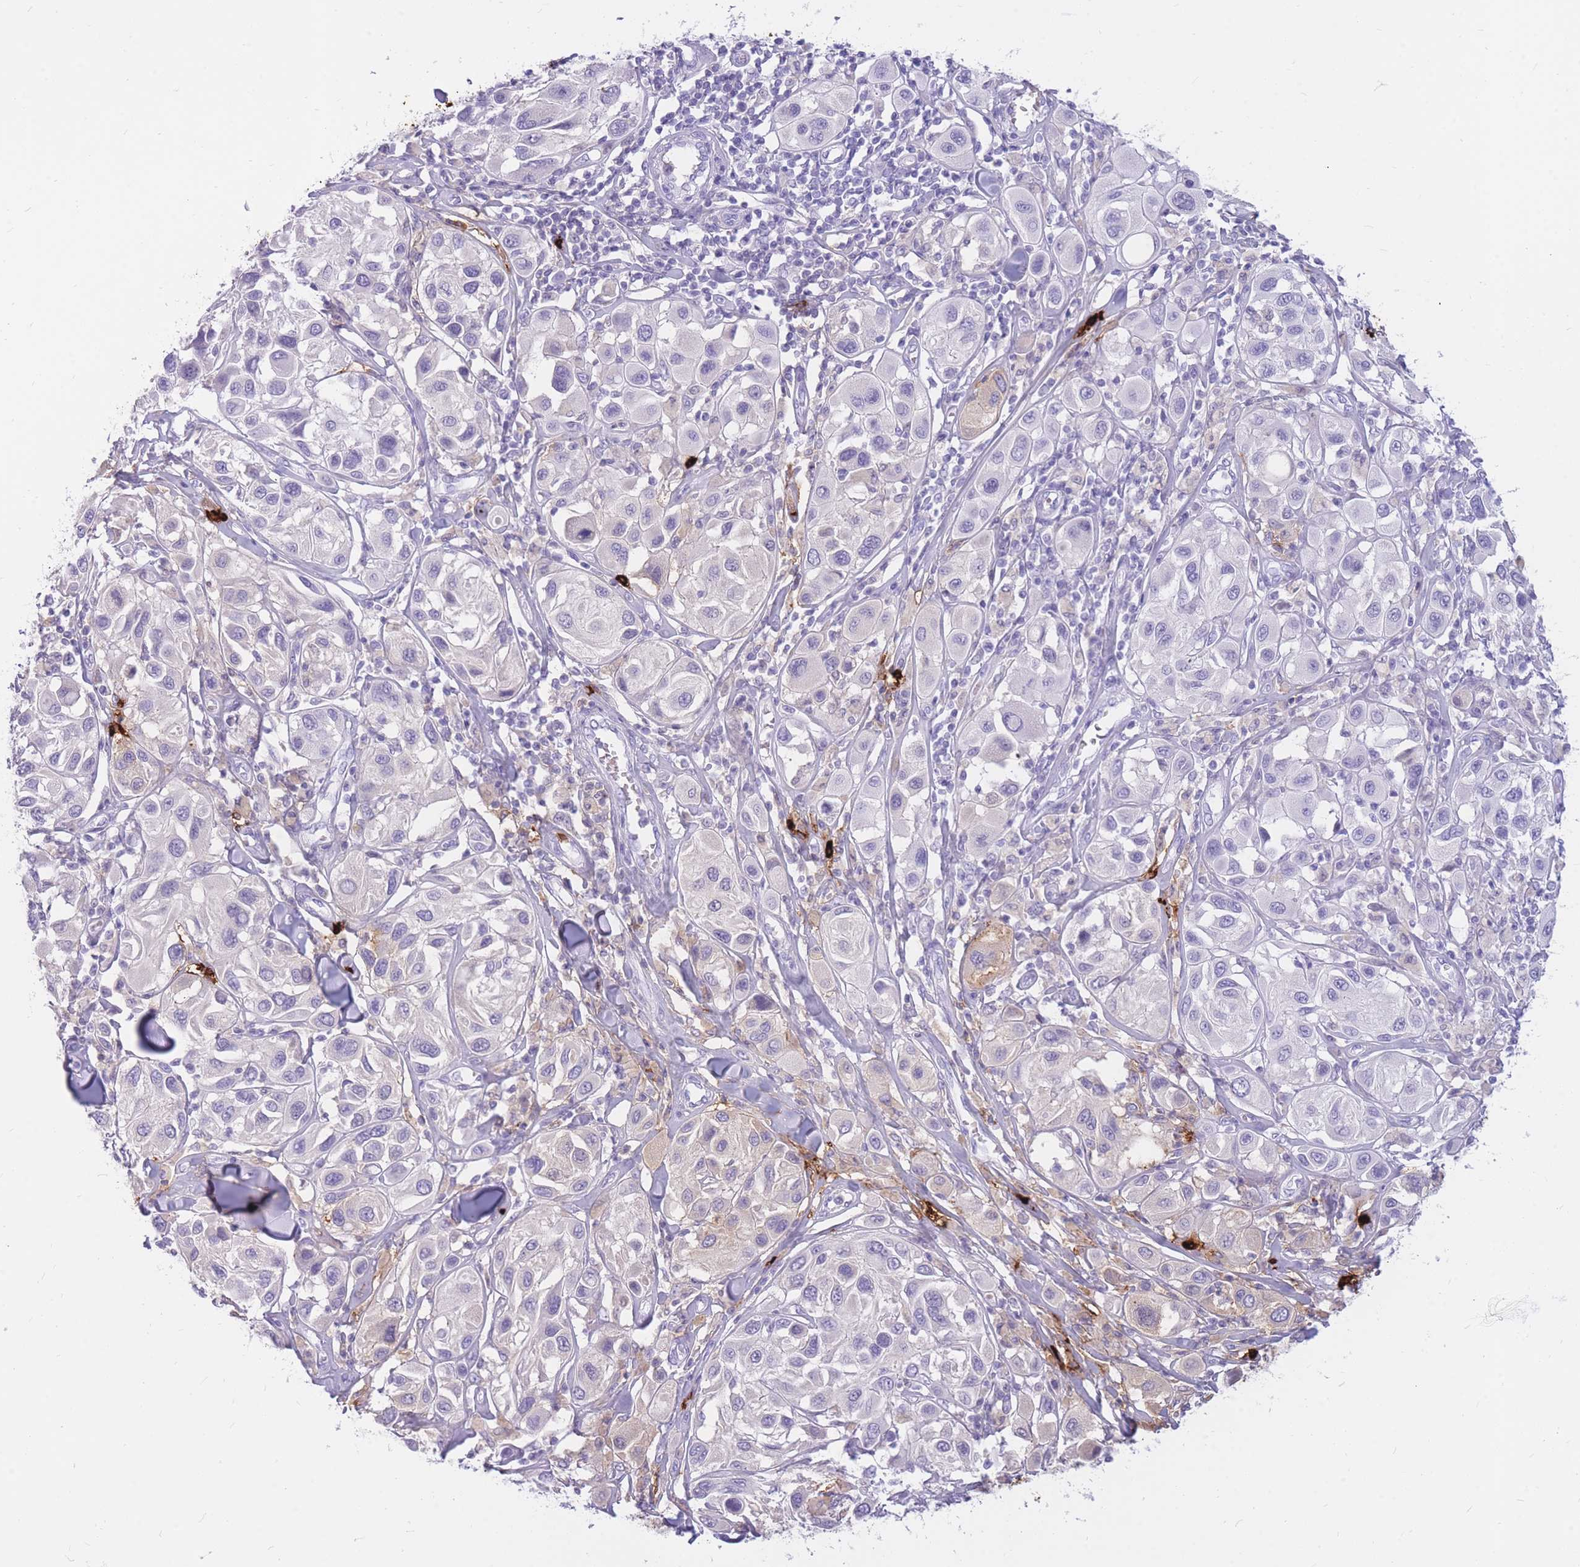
{"staining": {"intensity": "negative", "quantity": "none", "location": "none"}, "tissue": "melanoma", "cell_type": "Tumor cells", "image_type": "cancer", "snomed": [{"axis": "morphology", "description": "Malignant melanoma, Metastatic site"}, {"axis": "topography", "description": "Skin"}], "caption": "Tumor cells are negative for protein expression in human melanoma.", "gene": "TPSAB1", "patient": {"sex": "male", "age": 41}}